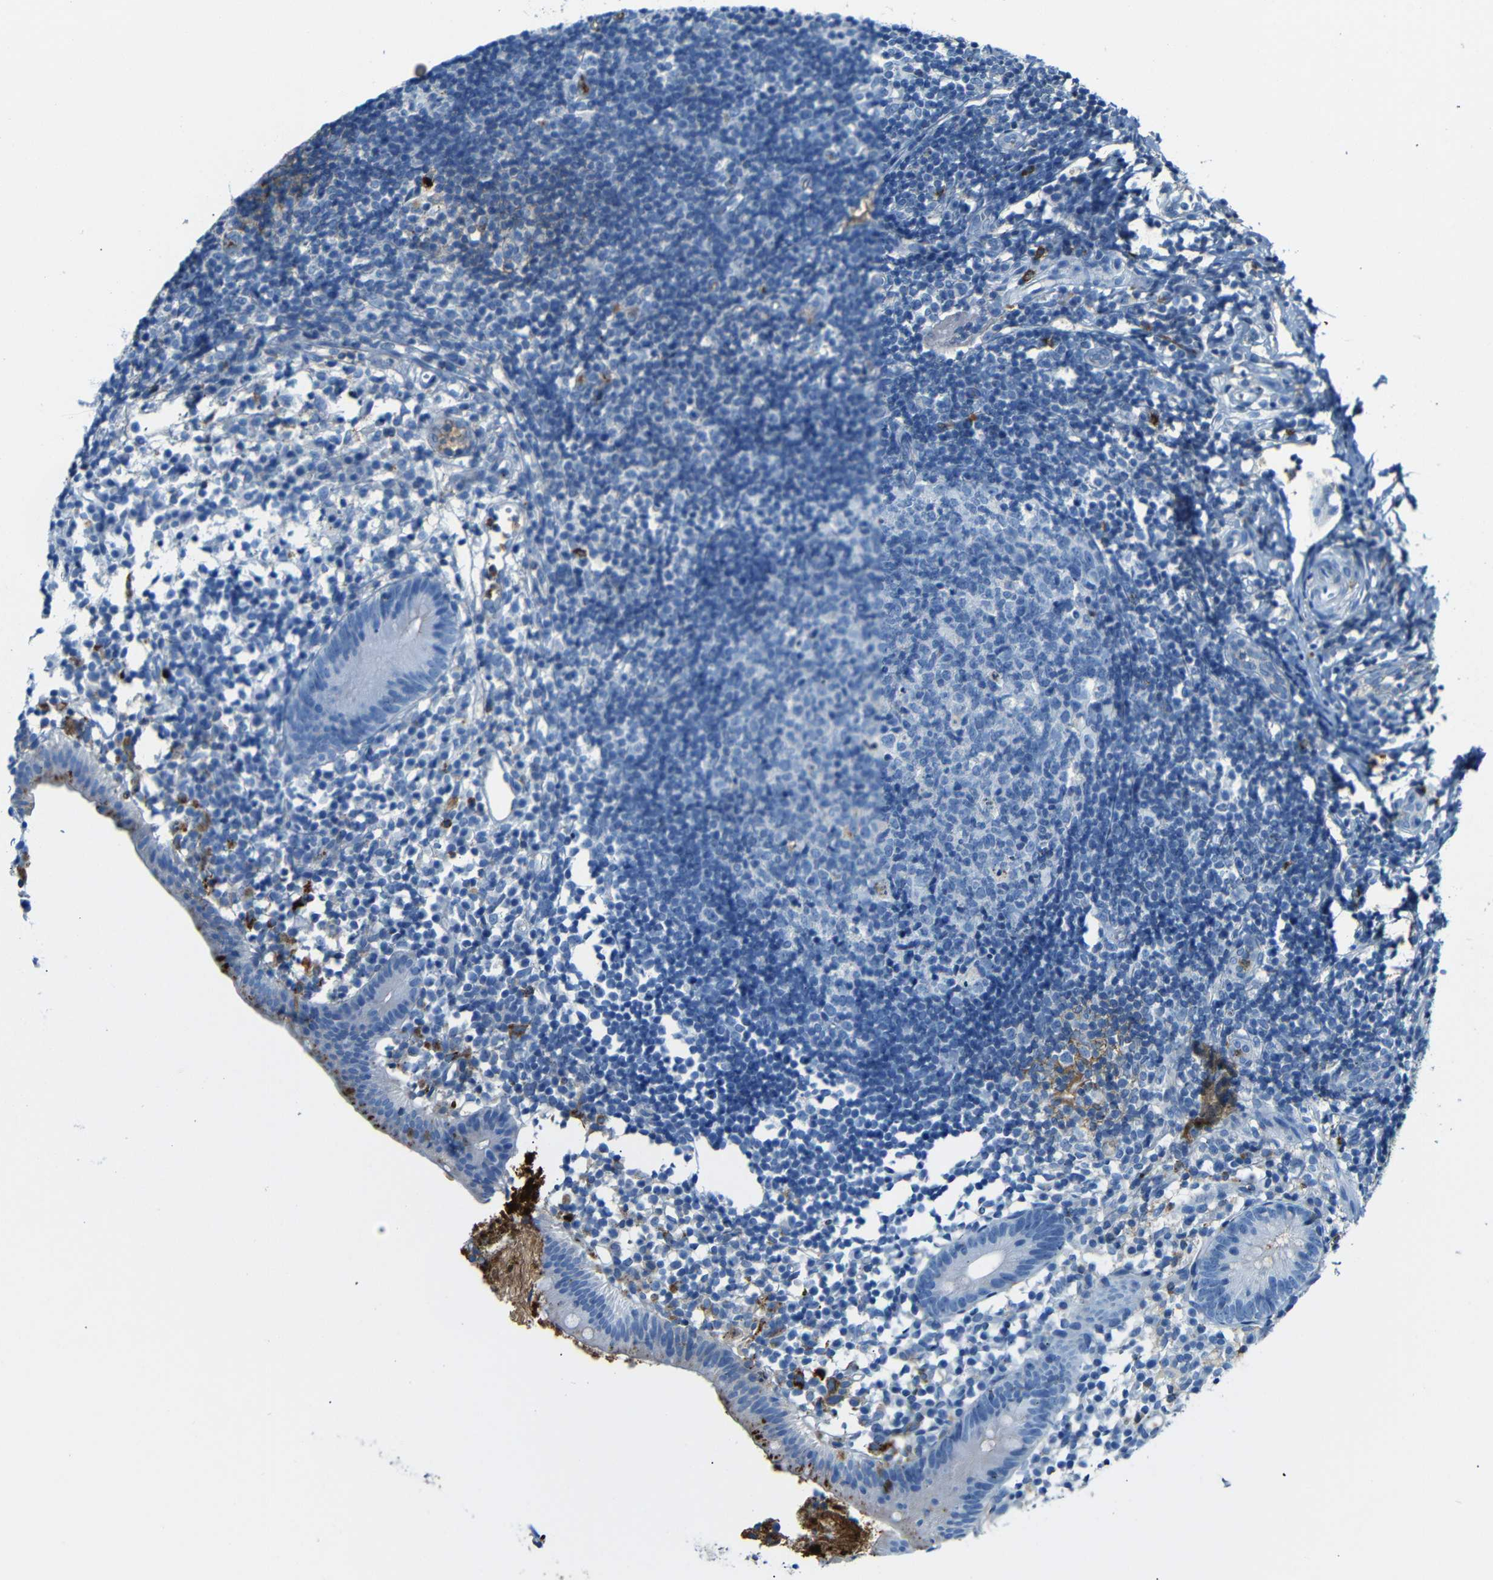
{"staining": {"intensity": "moderate", "quantity": "<25%", "location": "cytoplasmic/membranous"}, "tissue": "appendix", "cell_type": "Glandular cells", "image_type": "normal", "snomed": [{"axis": "morphology", "description": "Normal tissue, NOS"}, {"axis": "topography", "description": "Appendix"}], "caption": "Immunohistochemical staining of normal human appendix reveals low levels of moderate cytoplasmic/membranous positivity in about <25% of glandular cells.", "gene": "SERPINA1", "patient": {"sex": "female", "age": 20}}